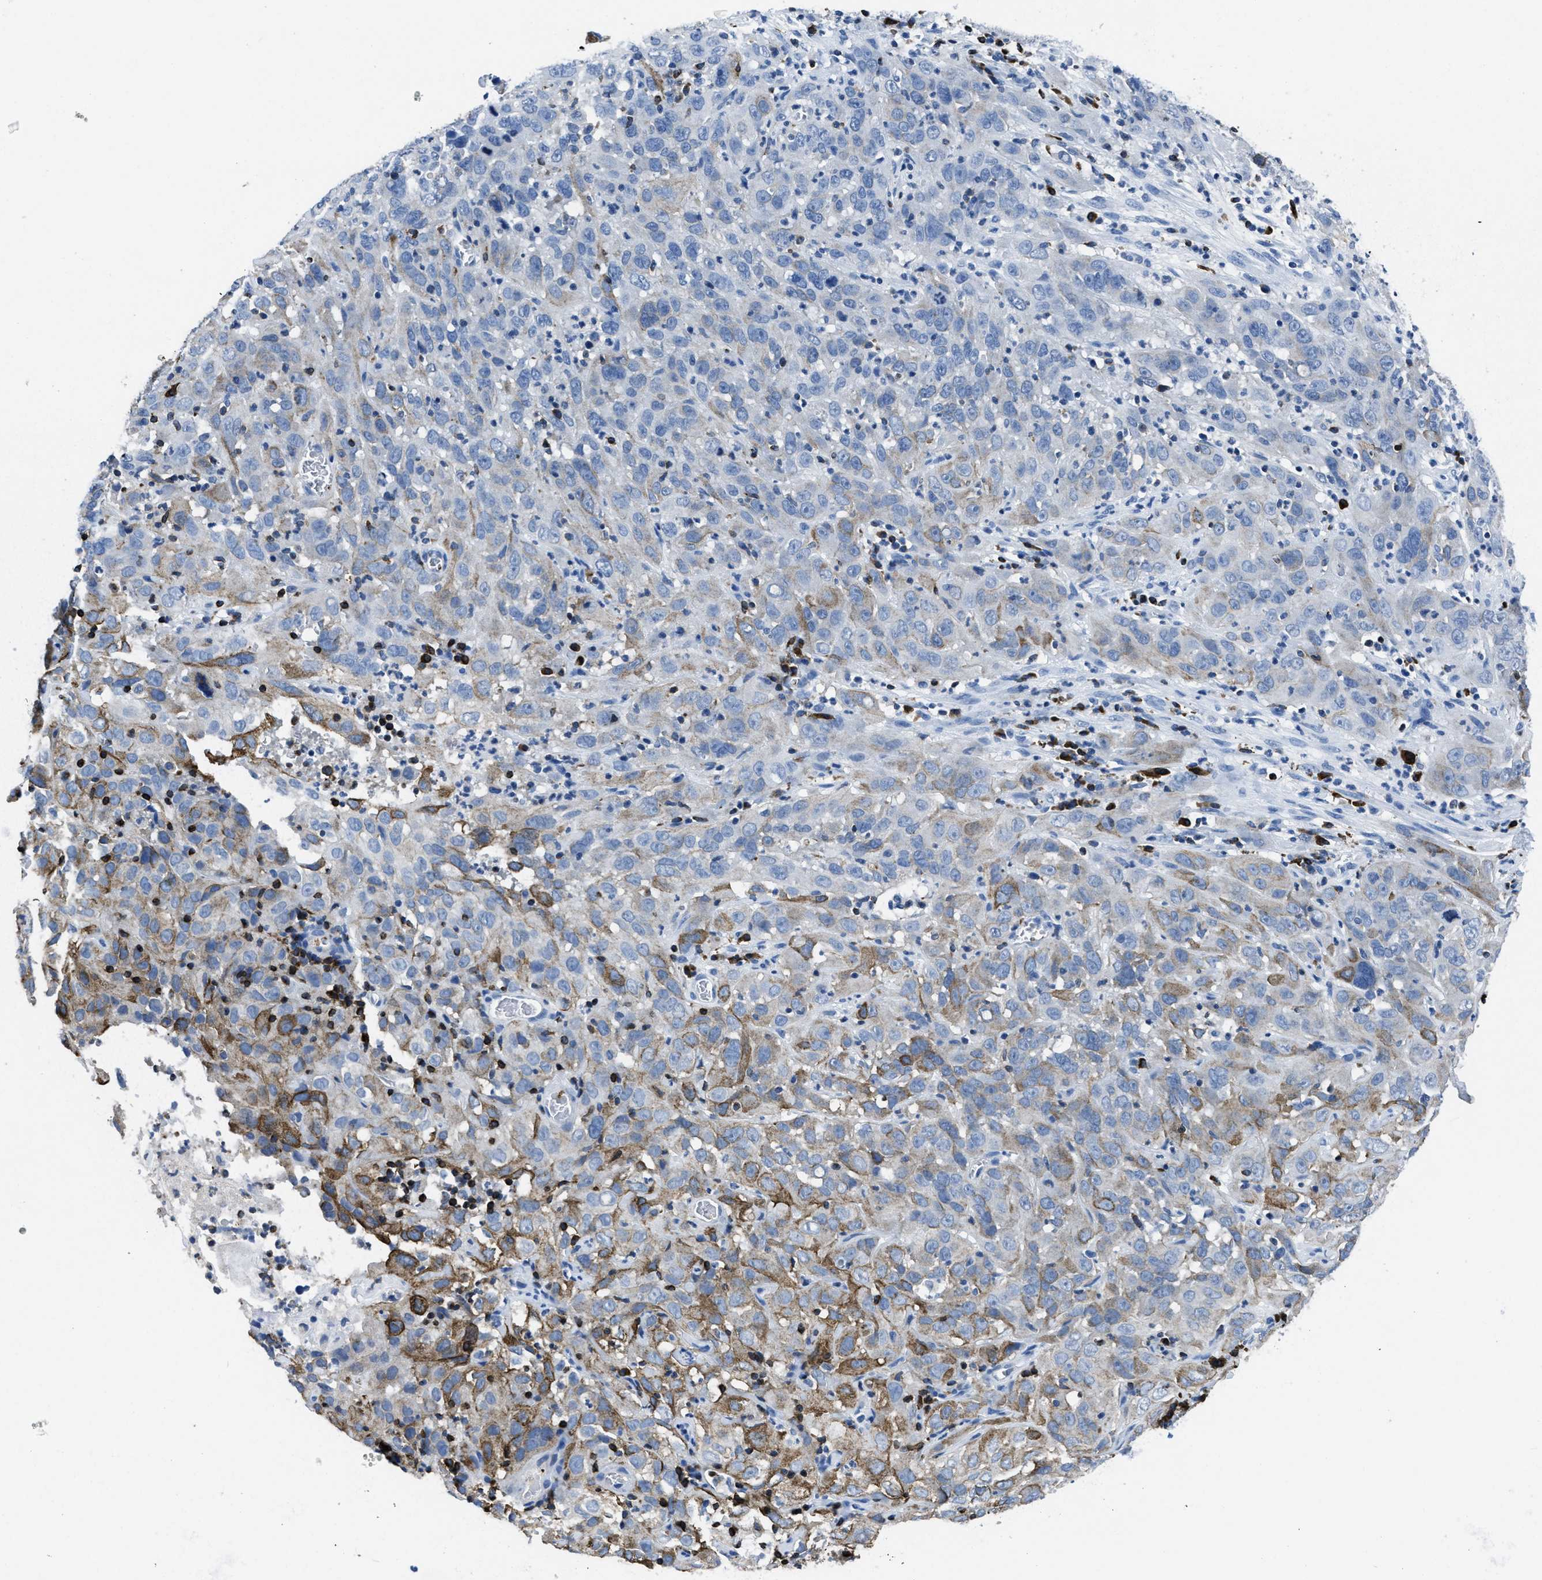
{"staining": {"intensity": "moderate", "quantity": "25%-75%", "location": "cytoplasmic/membranous"}, "tissue": "cervical cancer", "cell_type": "Tumor cells", "image_type": "cancer", "snomed": [{"axis": "morphology", "description": "Squamous cell carcinoma, NOS"}, {"axis": "topography", "description": "Cervix"}], "caption": "Brown immunohistochemical staining in human cervical squamous cell carcinoma demonstrates moderate cytoplasmic/membranous staining in about 25%-75% of tumor cells.", "gene": "ITGA3", "patient": {"sex": "female", "age": 32}}